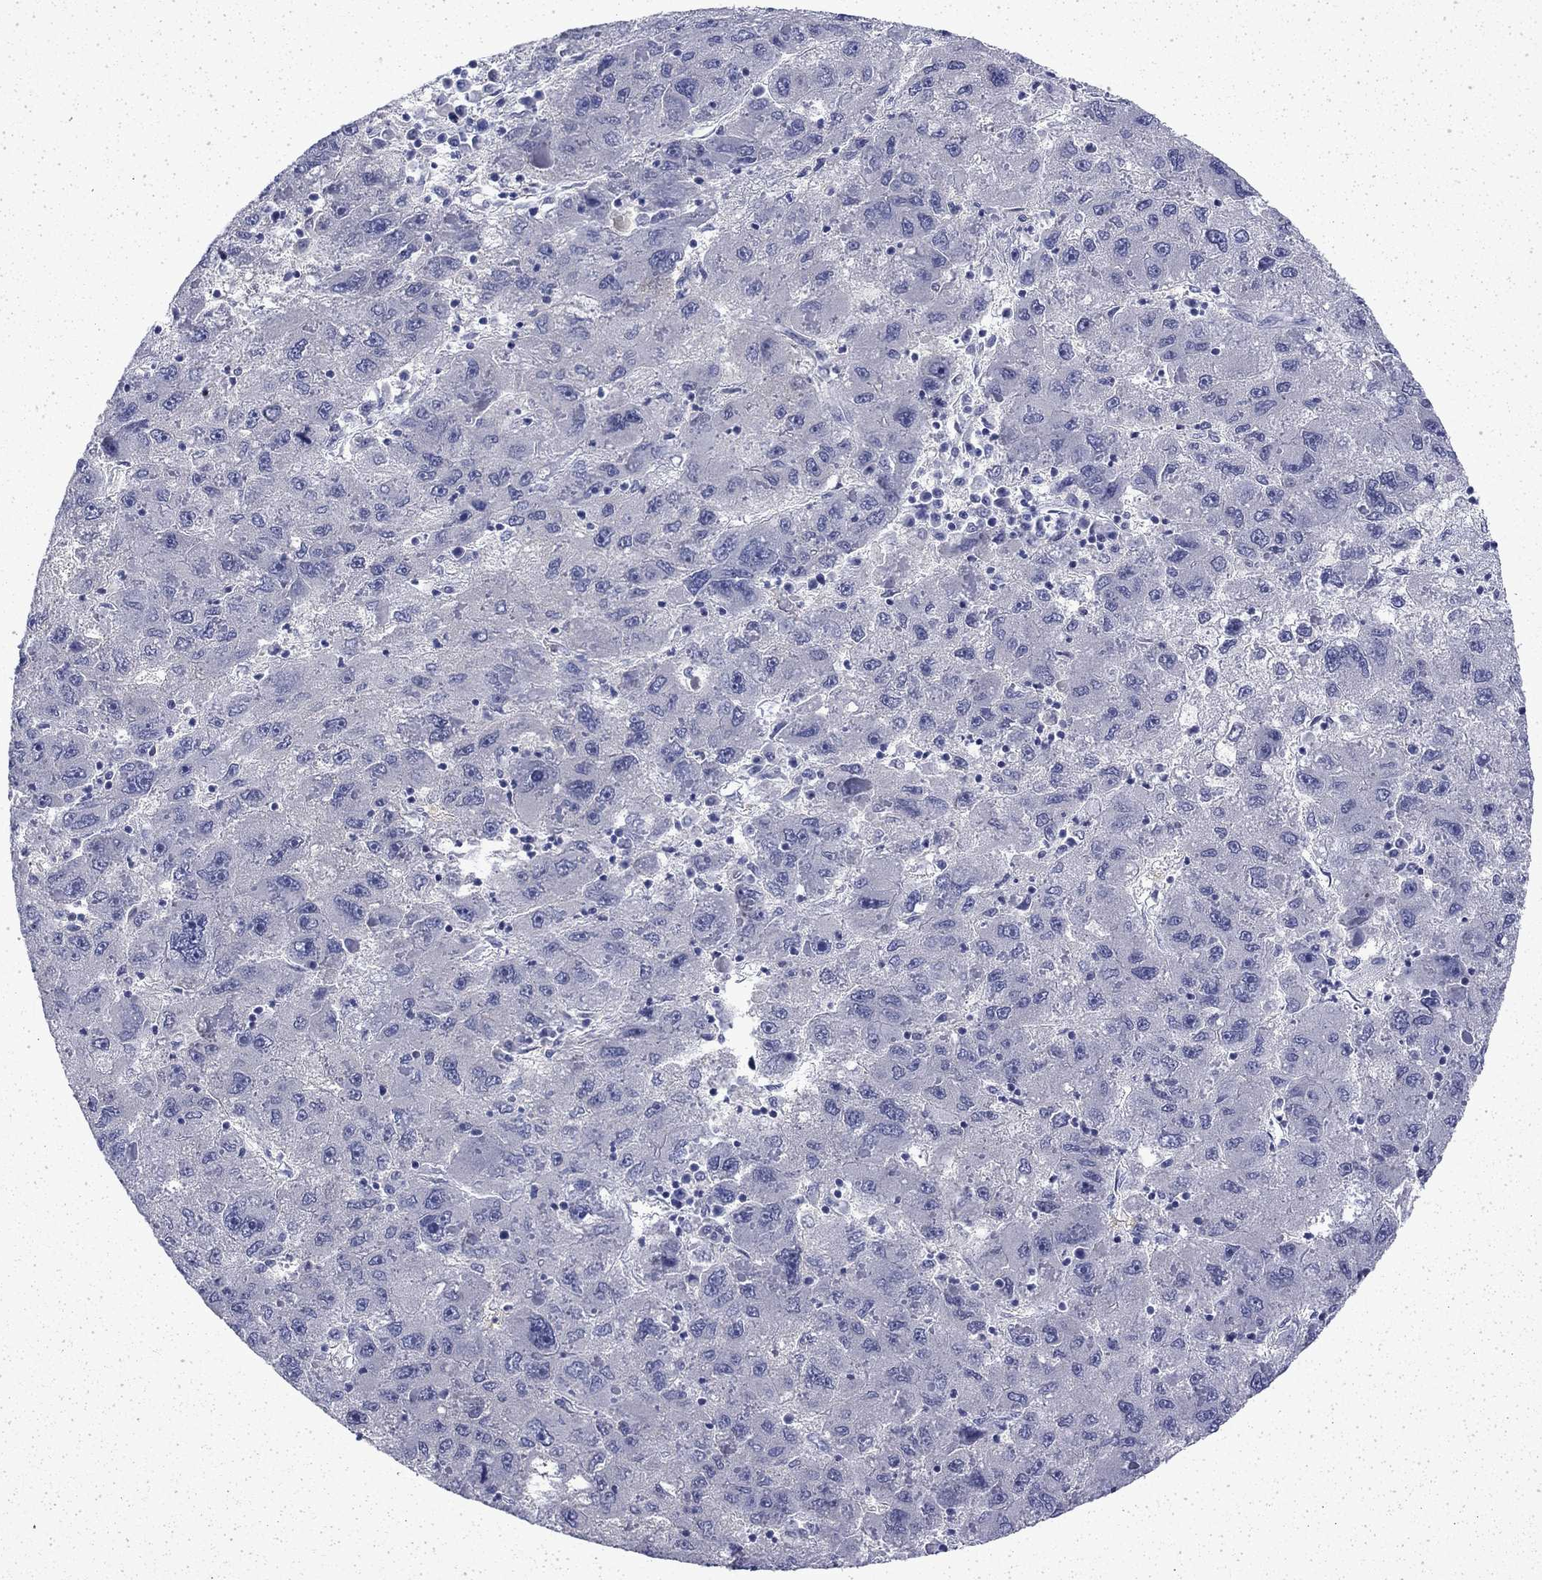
{"staining": {"intensity": "negative", "quantity": "none", "location": "none"}, "tissue": "liver cancer", "cell_type": "Tumor cells", "image_type": "cancer", "snomed": [{"axis": "morphology", "description": "Carcinoma, Hepatocellular, NOS"}, {"axis": "topography", "description": "Liver"}], "caption": "This is a photomicrograph of IHC staining of hepatocellular carcinoma (liver), which shows no expression in tumor cells. Brightfield microscopy of IHC stained with DAB (3,3'-diaminobenzidine) (brown) and hematoxylin (blue), captured at high magnification.", "gene": "ENPP6", "patient": {"sex": "male", "age": 75}}